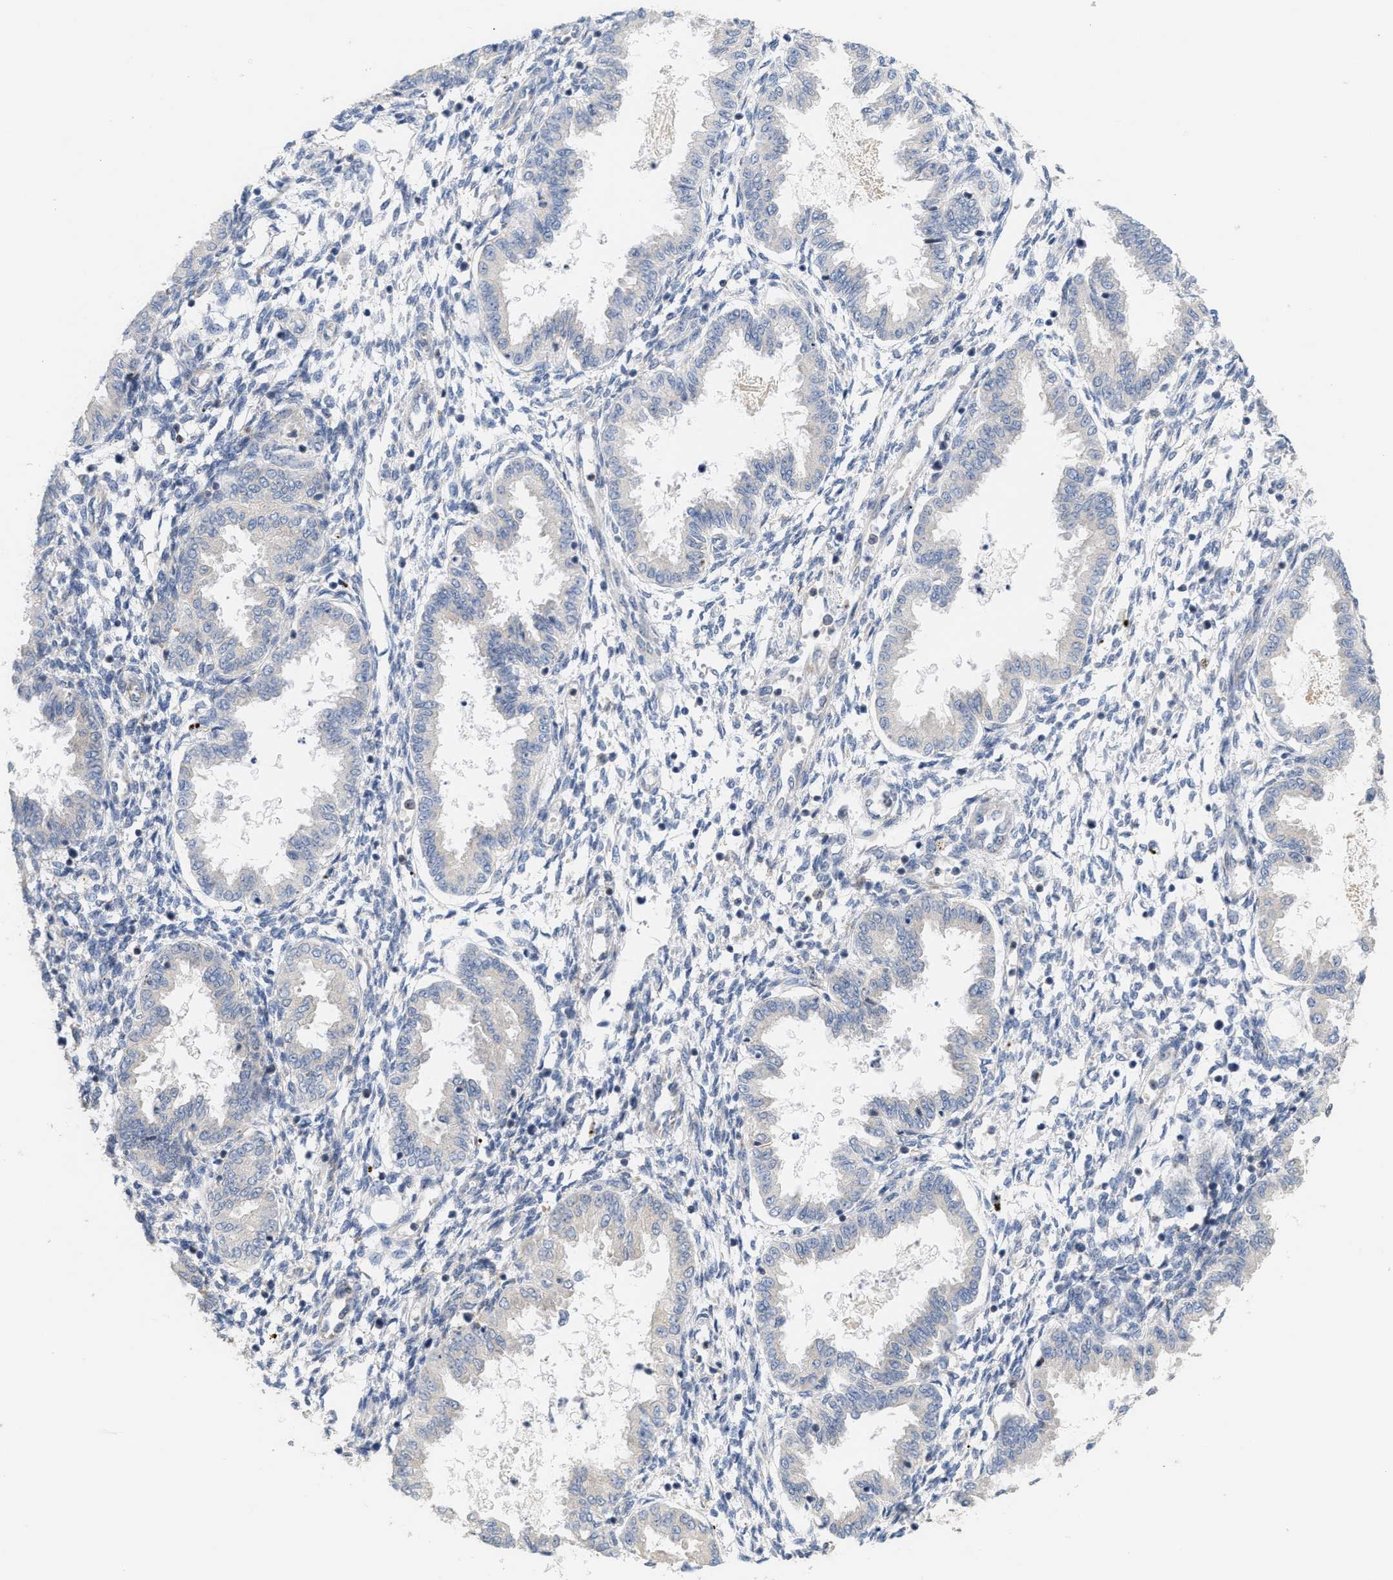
{"staining": {"intensity": "negative", "quantity": "none", "location": "none"}, "tissue": "endometrium", "cell_type": "Cells in endometrial stroma", "image_type": "normal", "snomed": [{"axis": "morphology", "description": "Normal tissue, NOS"}, {"axis": "topography", "description": "Endometrium"}], "caption": "The immunohistochemistry photomicrograph has no significant expression in cells in endometrial stroma of endometrium.", "gene": "DBNL", "patient": {"sex": "female", "age": 33}}